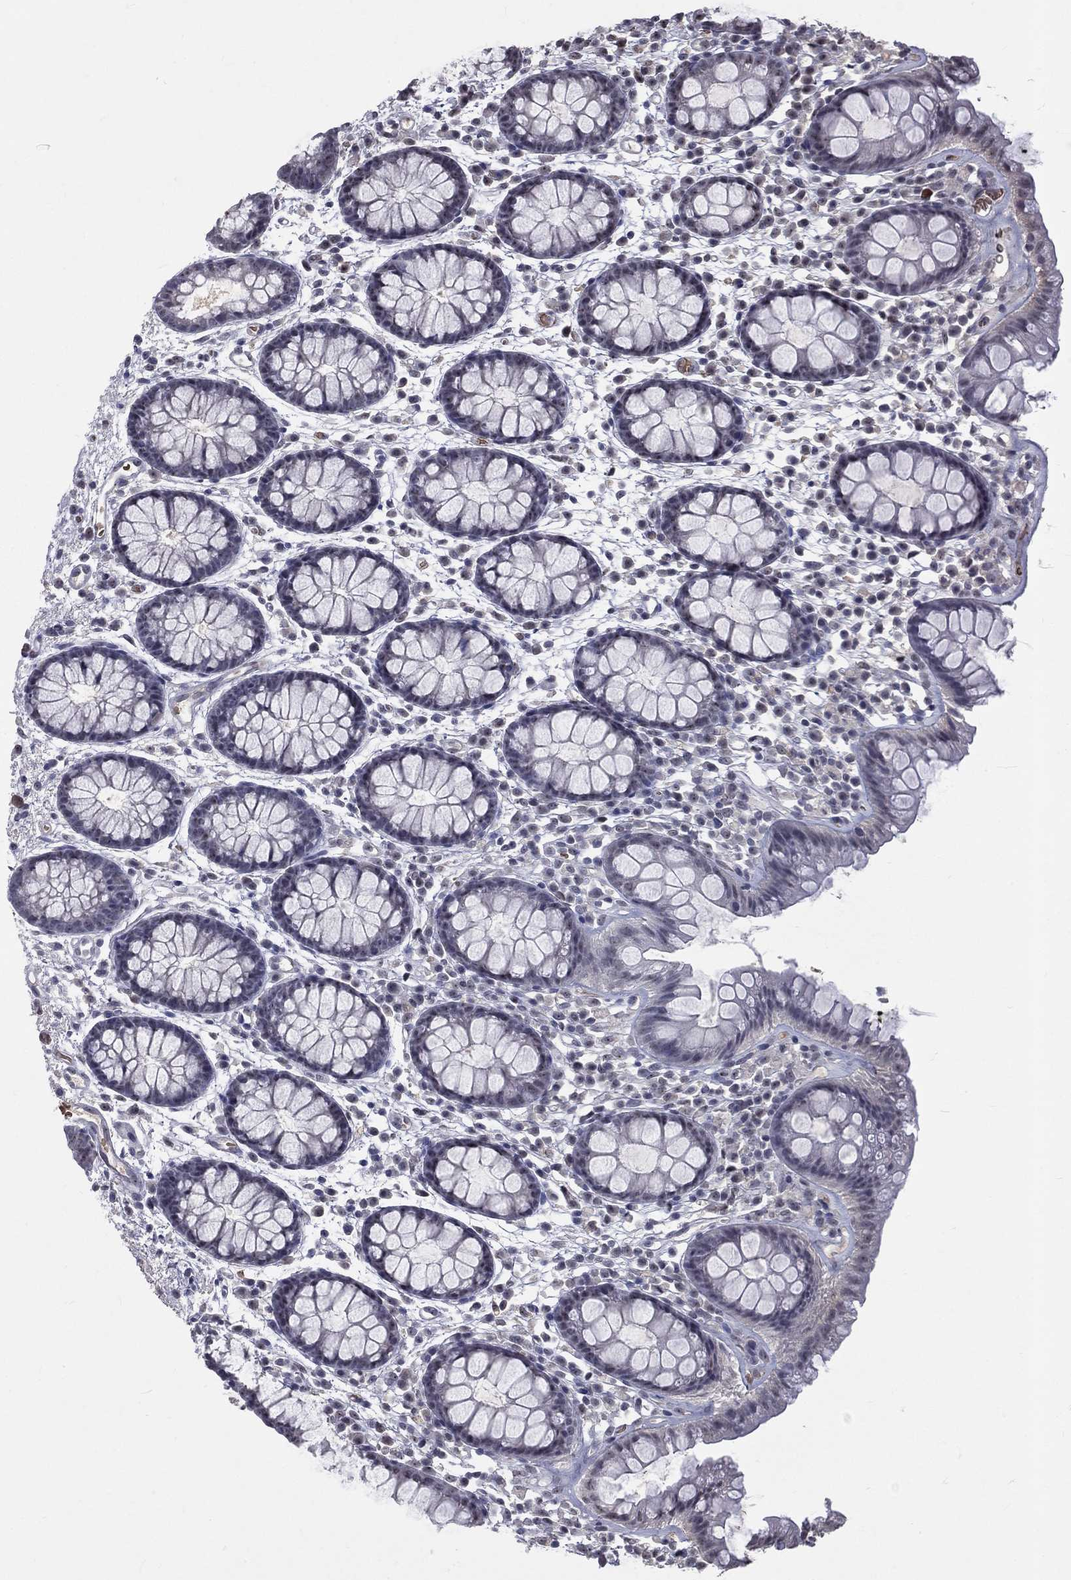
{"staining": {"intensity": "negative", "quantity": "none", "location": "none"}, "tissue": "colon", "cell_type": "Endothelial cells", "image_type": "normal", "snomed": [{"axis": "morphology", "description": "Normal tissue, NOS"}, {"axis": "topography", "description": "Colon"}], "caption": "Colon stained for a protein using immunohistochemistry displays no positivity endothelial cells.", "gene": "DSG4", "patient": {"sex": "male", "age": 76}}